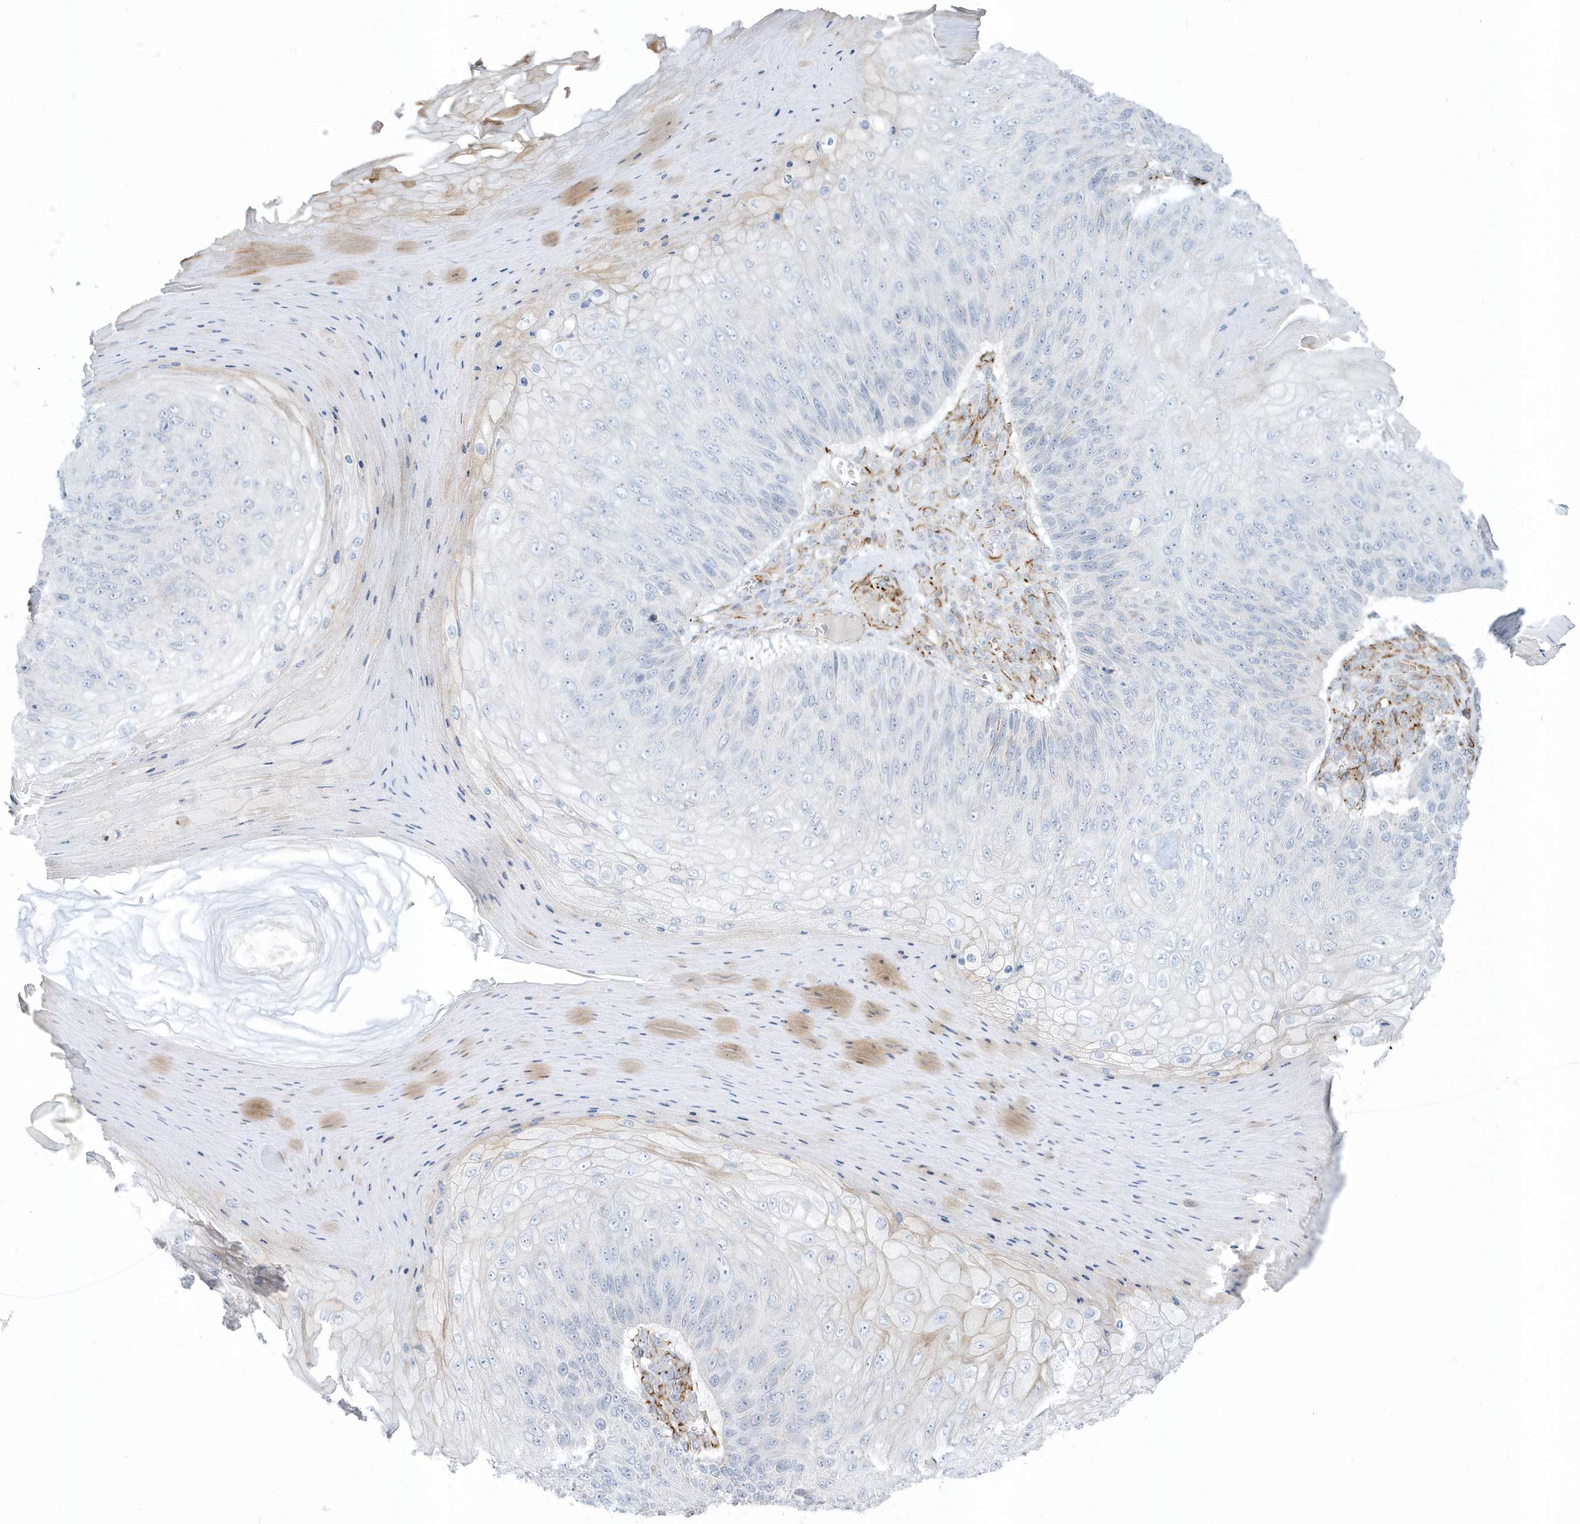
{"staining": {"intensity": "negative", "quantity": "none", "location": "none"}, "tissue": "skin cancer", "cell_type": "Tumor cells", "image_type": "cancer", "snomed": [{"axis": "morphology", "description": "Squamous cell carcinoma, NOS"}, {"axis": "topography", "description": "Skin"}], "caption": "DAB (3,3'-diaminobenzidine) immunohistochemical staining of squamous cell carcinoma (skin) exhibits no significant expression in tumor cells.", "gene": "PPIL6", "patient": {"sex": "female", "age": 88}}